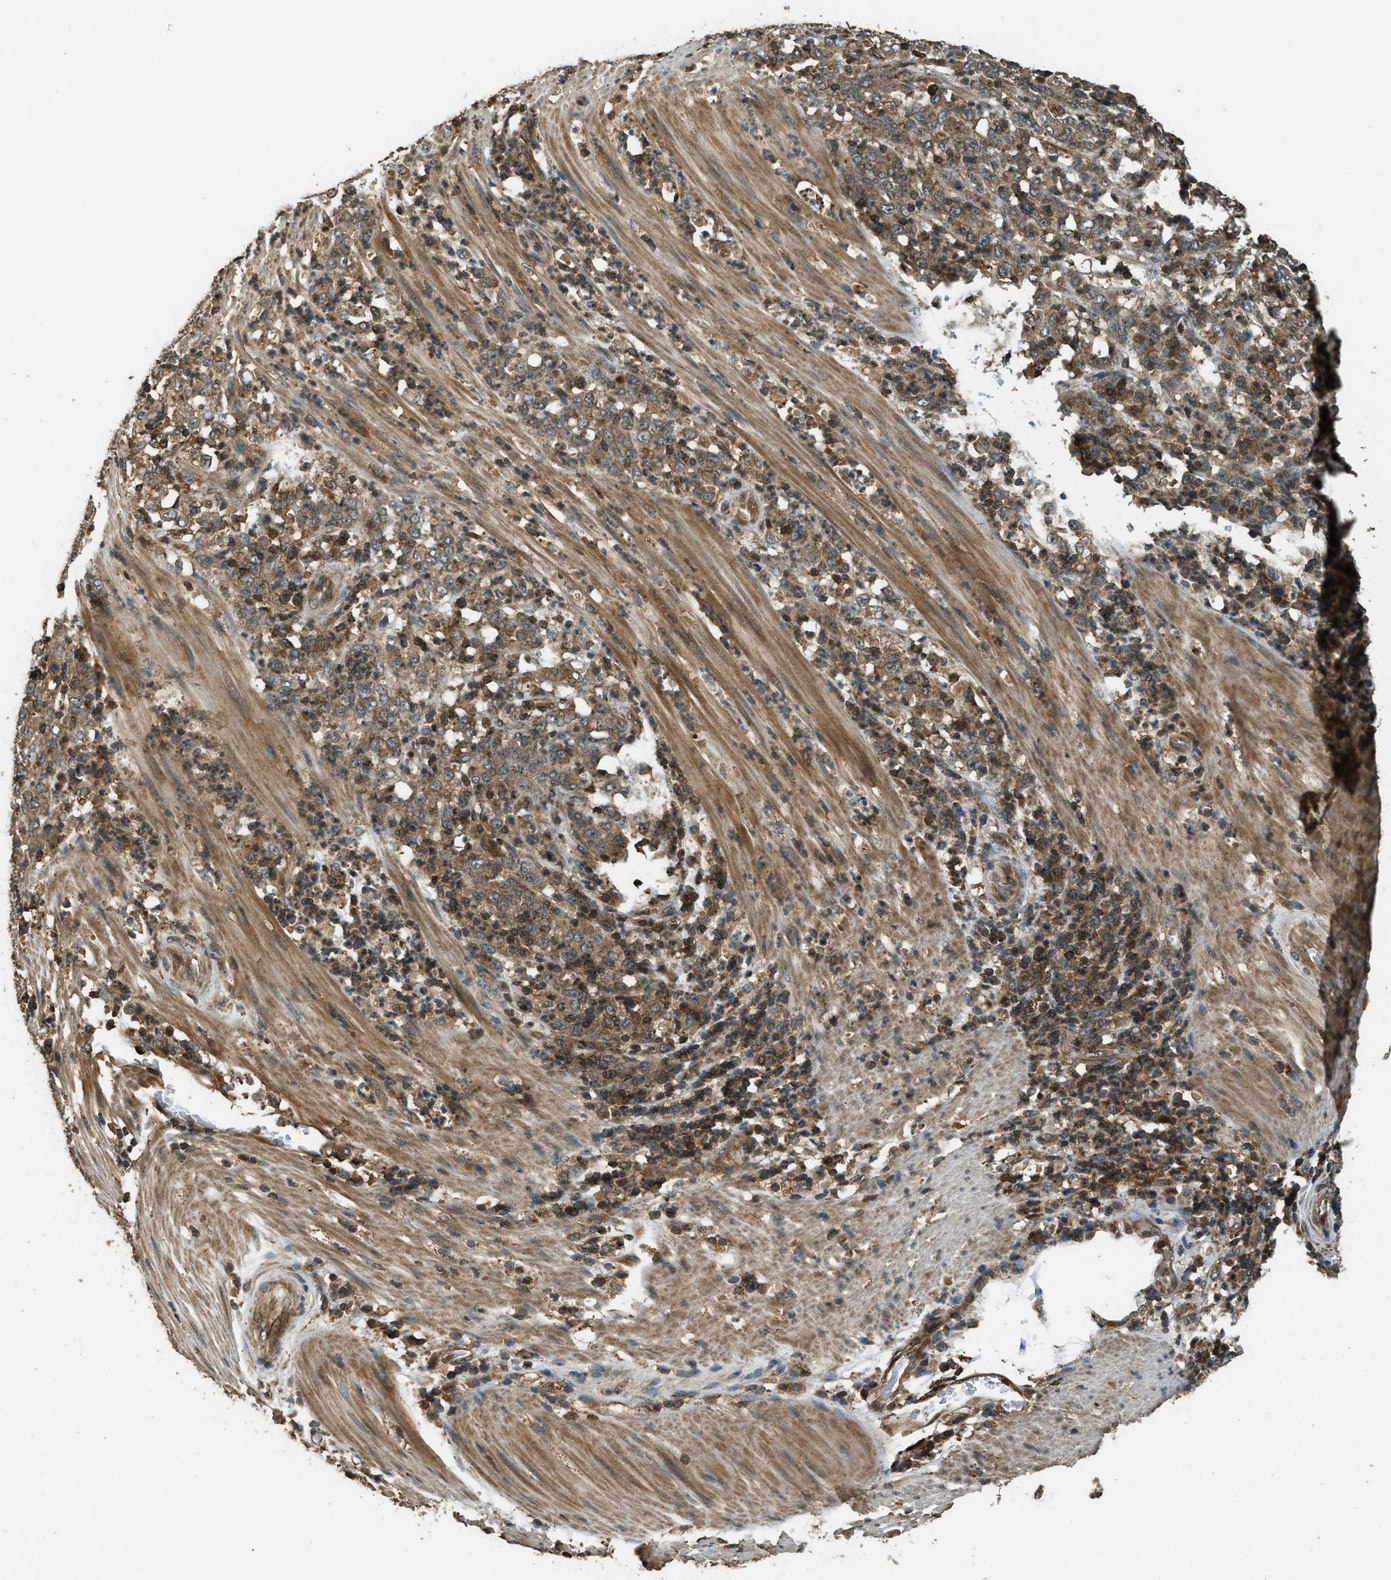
{"staining": {"intensity": "moderate", "quantity": ">75%", "location": "cytoplasmic/membranous"}, "tissue": "stomach cancer", "cell_type": "Tumor cells", "image_type": "cancer", "snomed": [{"axis": "morphology", "description": "Adenocarcinoma, NOS"}, {"axis": "topography", "description": "Stomach, lower"}], "caption": "Stomach adenocarcinoma stained with a protein marker shows moderate staining in tumor cells.", "gene": "PPP6R3", "patient": {"sex": "female", "age": 71}}